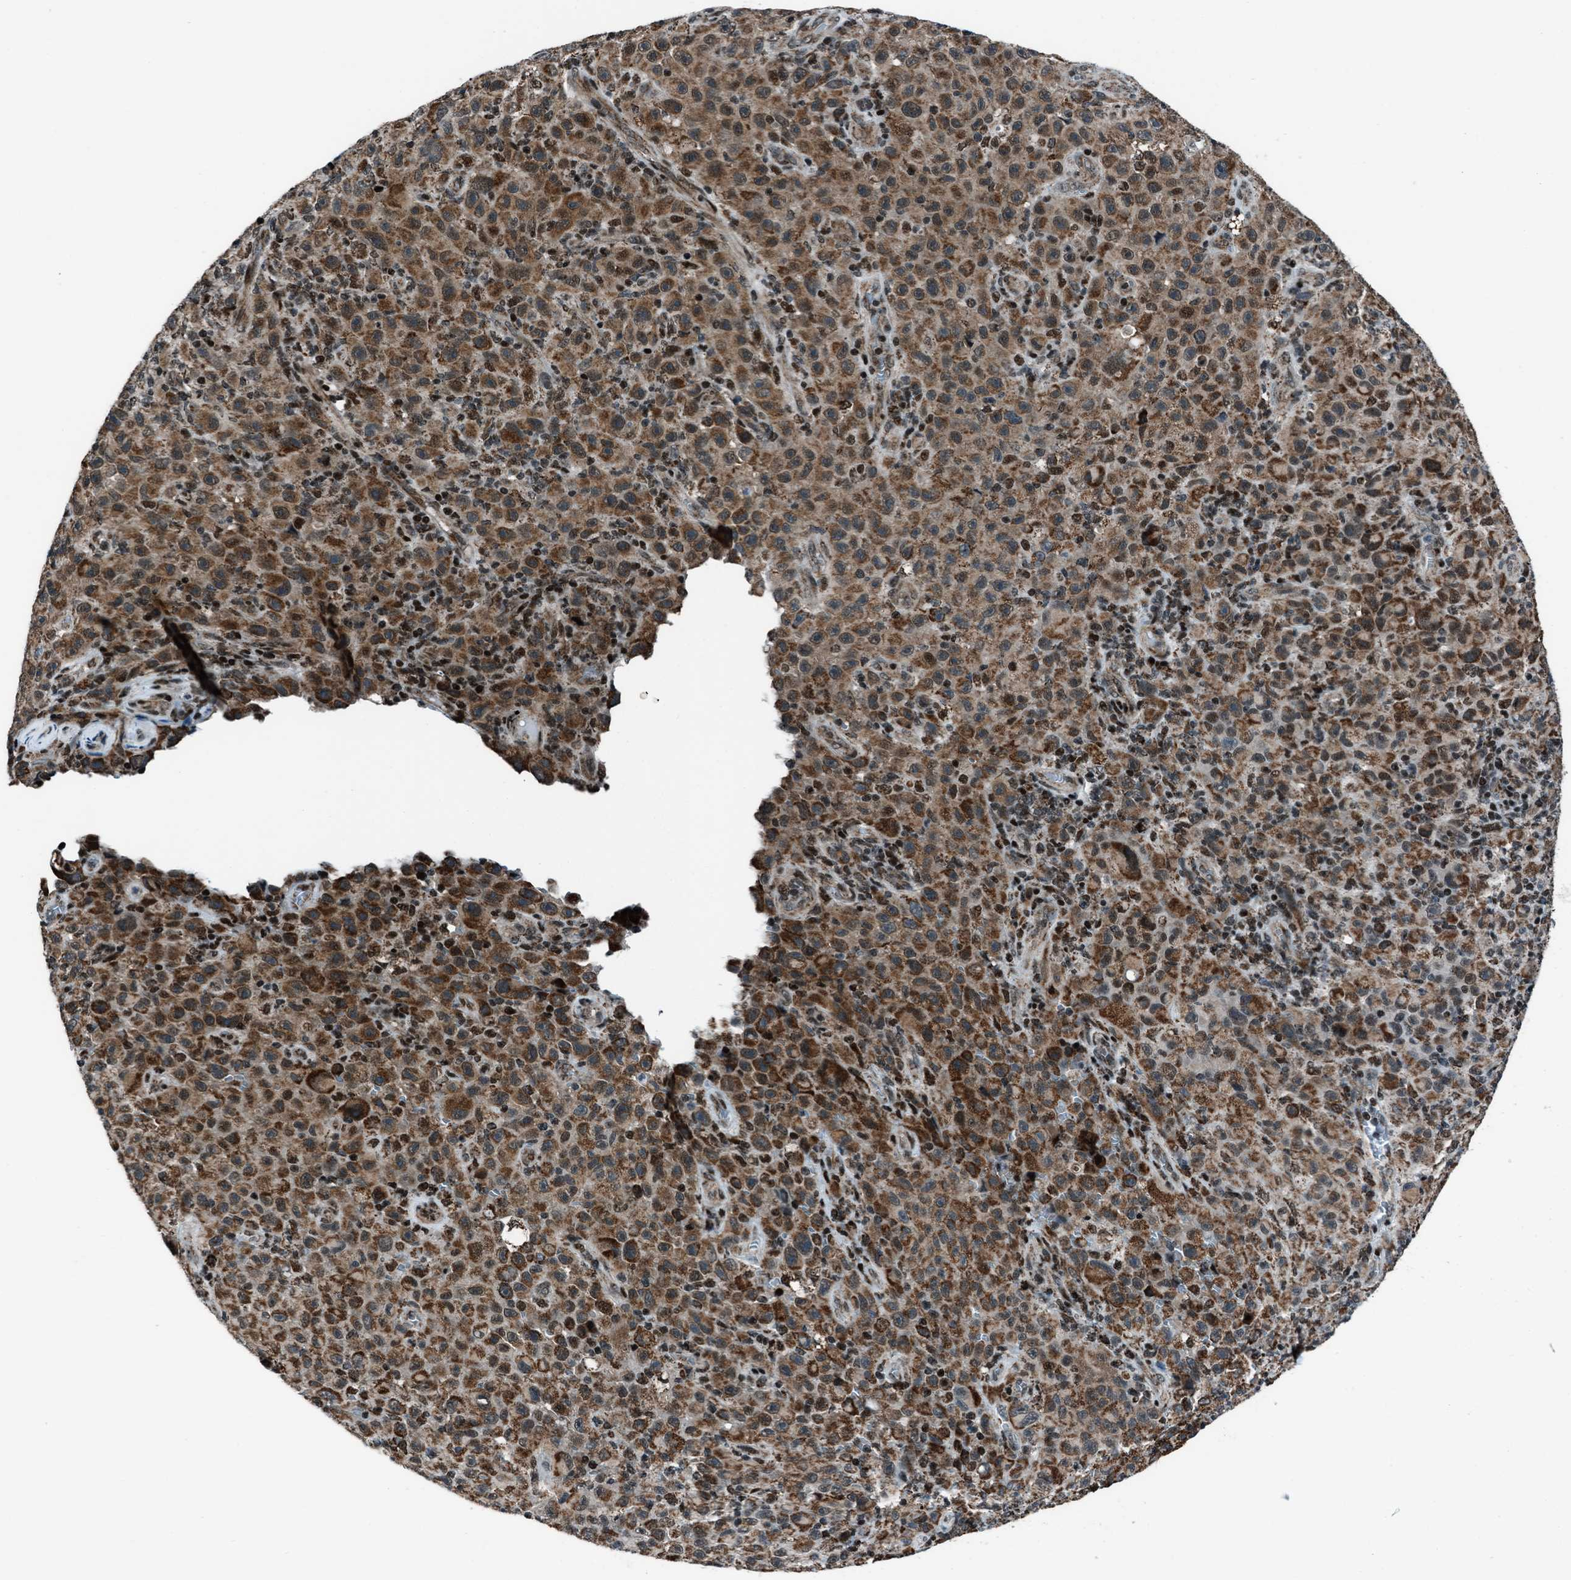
{"staining": {"intensity": "moderate", "quantity": ">75%", "location": "cytoplasmic/membranous"}, "tissue": "melanoma", "cell_type": "Tumor cells", "image_type": "cancer", "snomed": [{"axis": "morphology", "description": "Malignant melanoma, NOS"}, {"axis": "topography", "description": "Skin"}], "caption": "Malignant melanoma stained with immunohistochemistry exhibits moderate cytoplasmic/membranous positivity in approximately >75% of tumor cells.", "gene": "MORC3", "patient": {"sex": "female", "age": 82}}